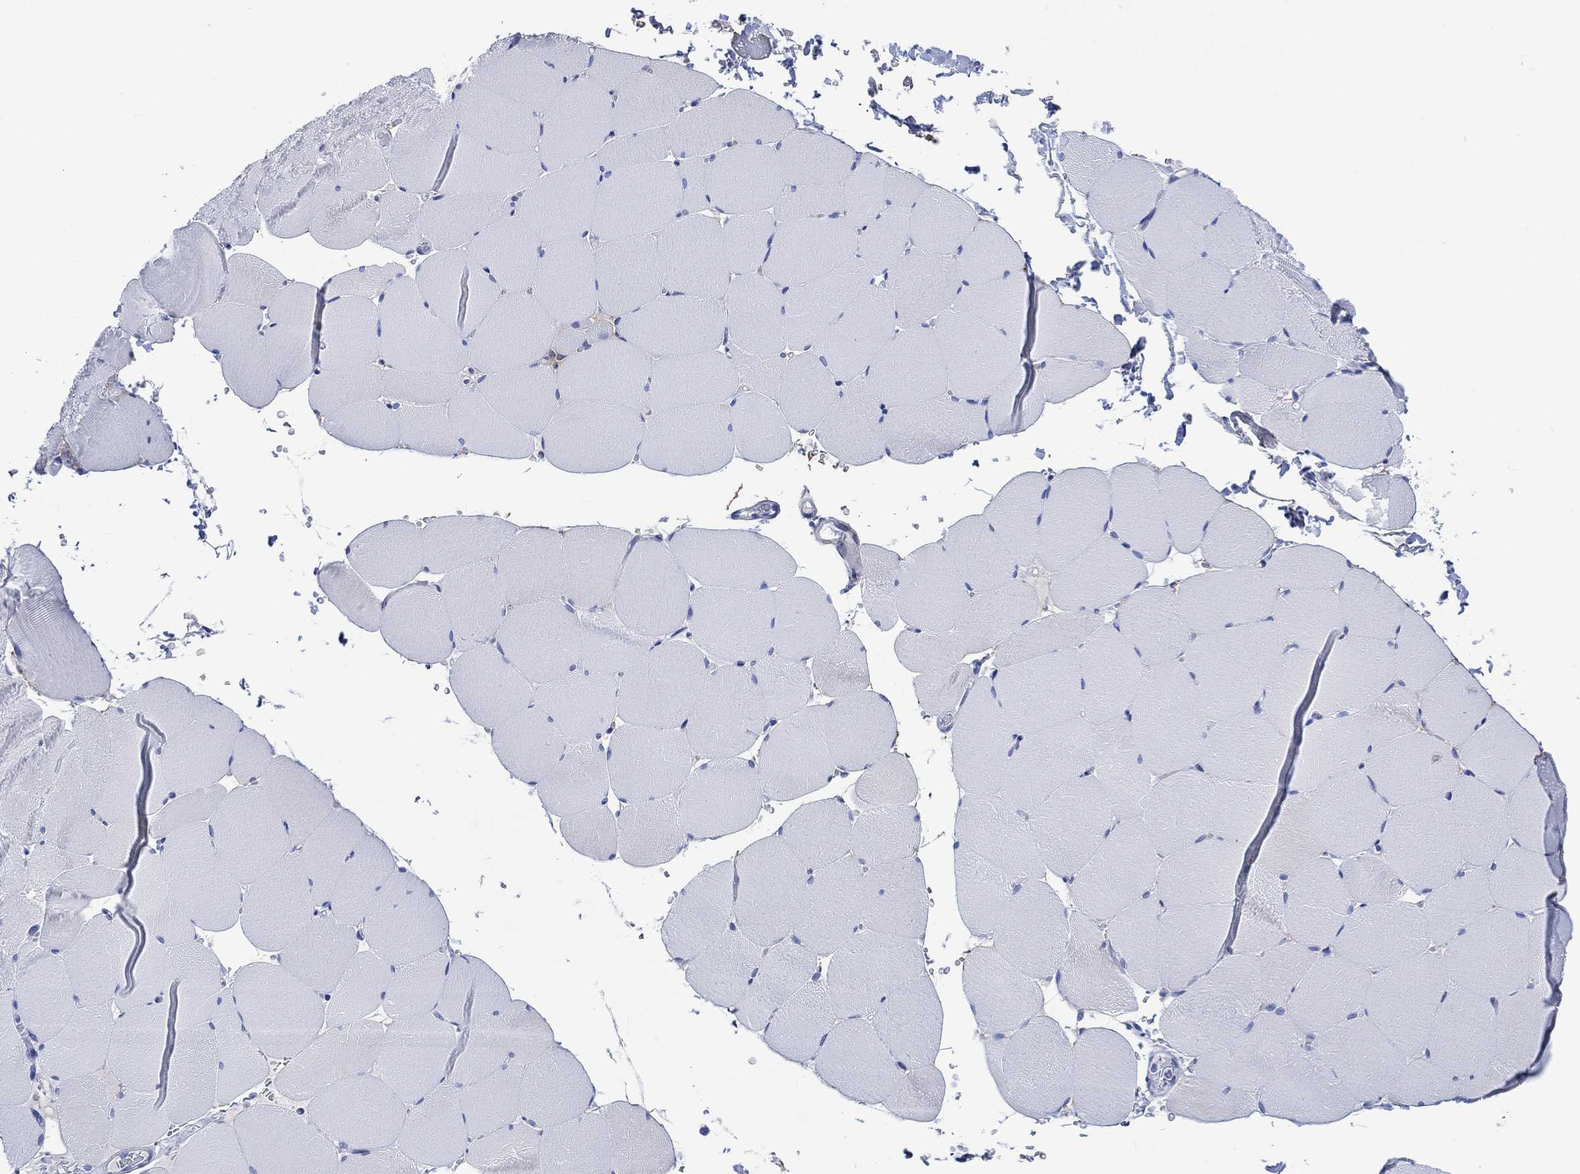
{"staining": {"intensity": "negative", "quantity": "none", "location": "none"}, "tissue": "skeletal muscle", "cell_type": "Myocytes", "image_type": "normal", "snomed": [{"axis": "morphology", "description": "Normal tissue, NOS"}, {"axis": "topography", "description": "Skeletal muscle"}], "caption": "Skeletal muscle was stained to show a protein in brown. There is no significant expression in myocytes.", "gene": "SHCBP1L", "patient": {"sex": "female", "age": 37}}